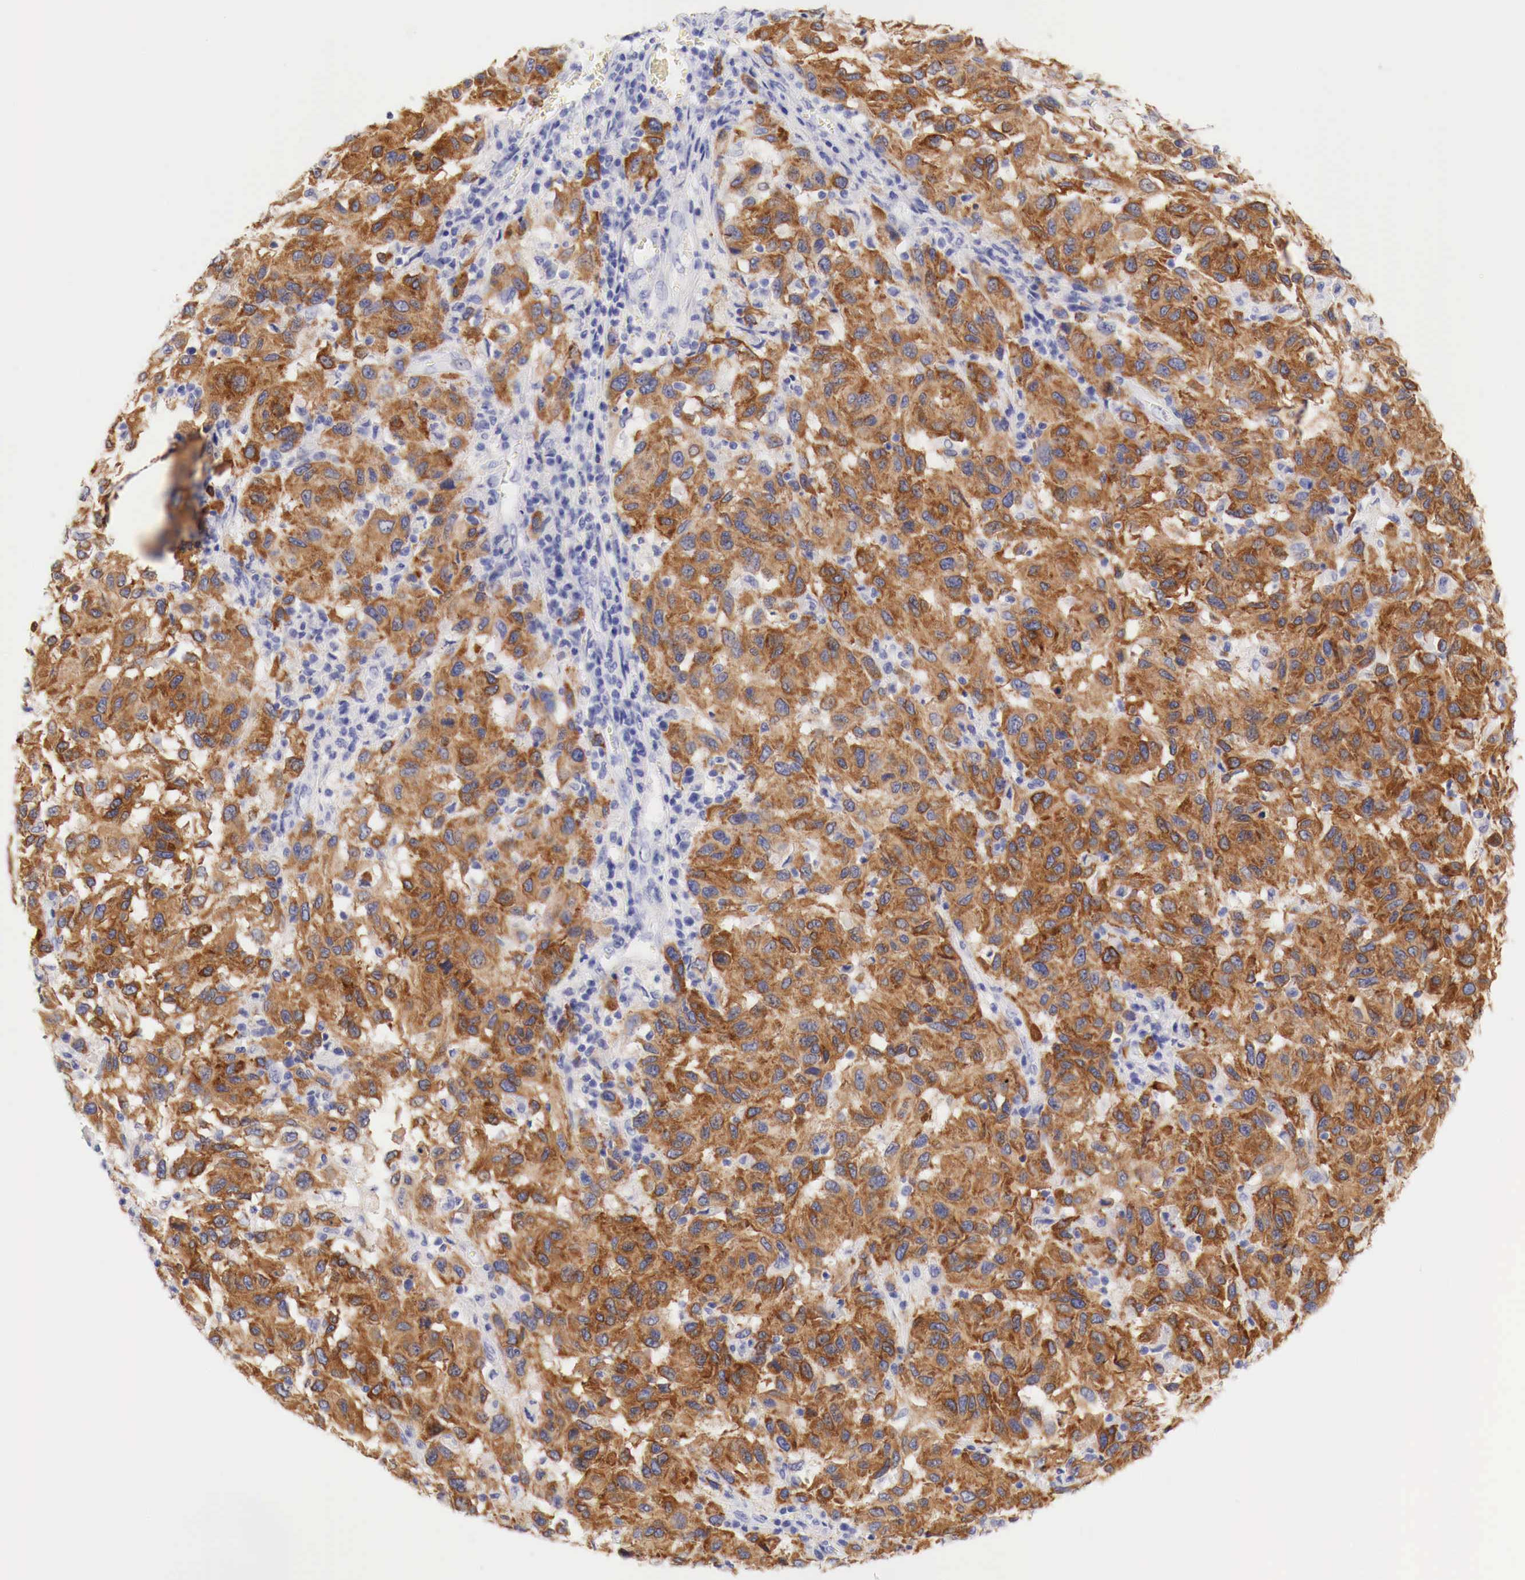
{"staining": {"intensity": "strong", "quantity": ">75%", "location": "cytoplasmic/membranous"}, "tissue": "melanoma", "cell_type": "Tumor cells", "image_type": "cancer", "snomed": [{"axis": "morphology", "description": "Malignant melanoma, NOS"}, {"axis": "topography", "description": "Skin"}], "caption": "Immunohistochemistry (IHC) photomicrograph of neoplastic tissue: human malignant melanoma stained using immunohistochemistry exhibits high levels of strong protein expression localized specifically in the cytoplasmic/membranous of tumor cells, appearing as a cytoplasmic/membranous brown color.", "gene": "TYR", "patient": {"sex": "female", "age": 77}}